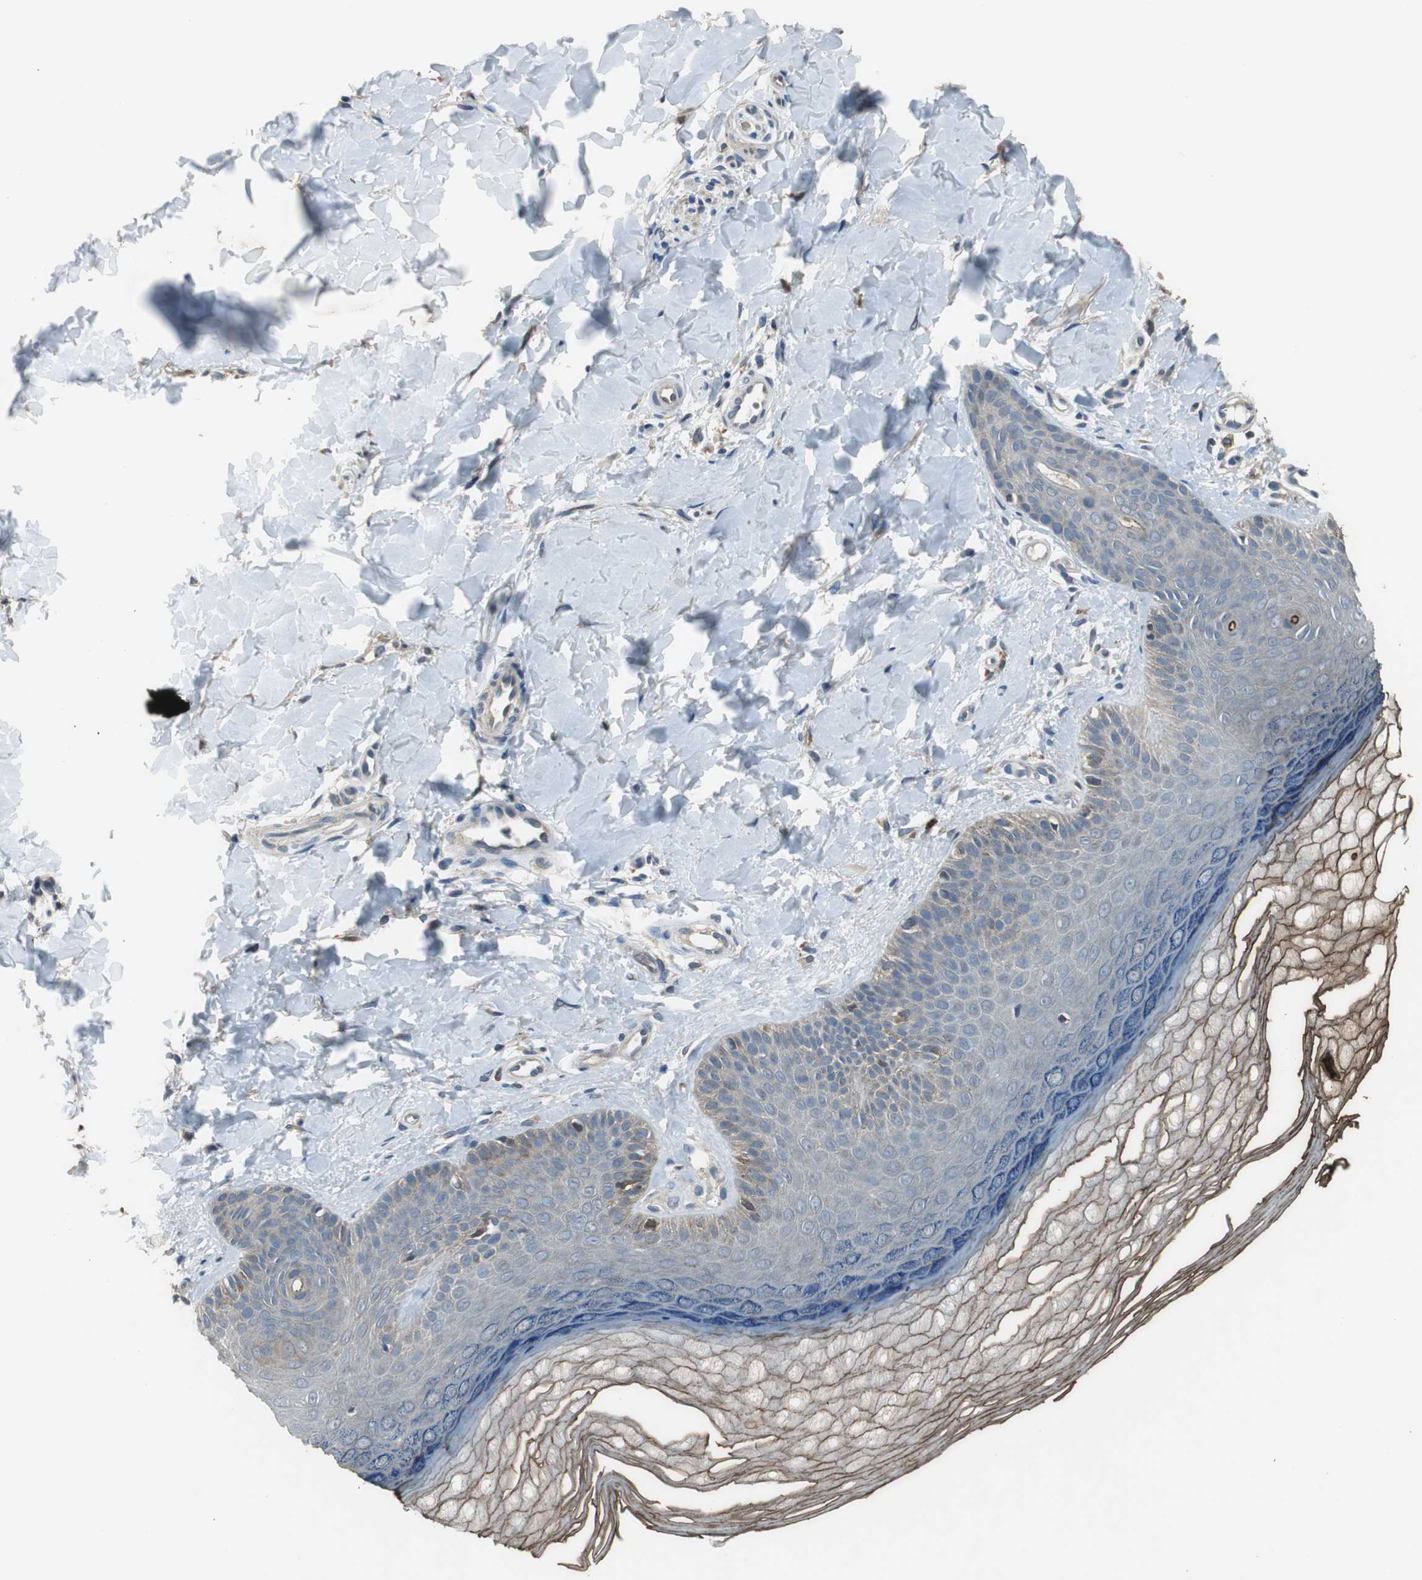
{"staining": {"intensity": "negative", "quantity": "none", "location": "none"}, "tissue": "skin", "cell_type": "Fibroblasts", "image_type": "normal", "snomed": [{"axis": "morphology", "description": "Normal tissue, NOS"}, {"axis": "topography", "description": "Skin"}], "caption": "DAB (3,3'-diaminobenzidine) immunohistochemical staining of unremarkable human skin reveals no significant expression in fibroblasts.", "gene": "PI4KB", "patient": {"sex": "male", "age": 26}}